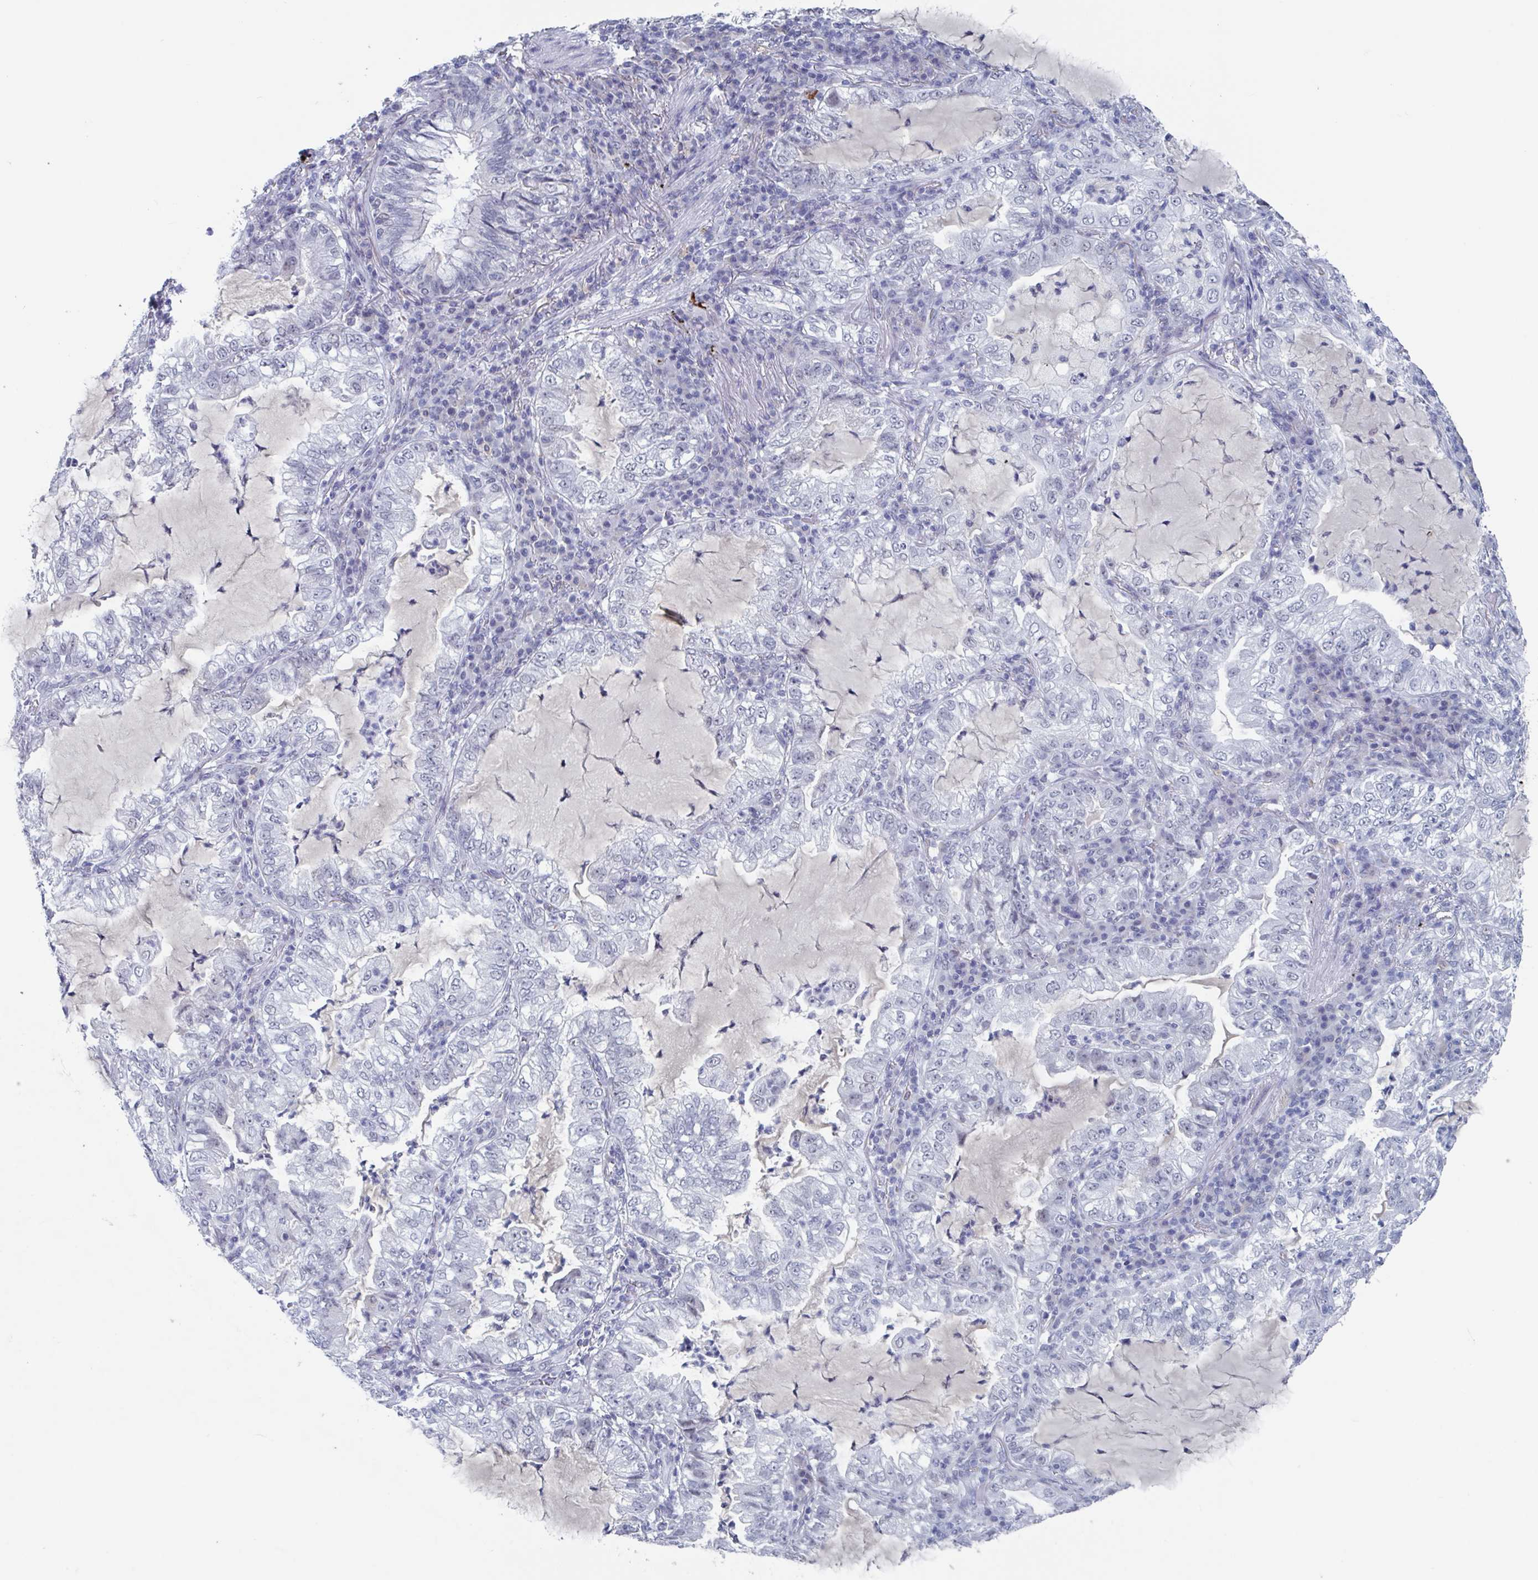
{"staining": {"intensity": "negative", "quantity": "none", "location": "none"}, "tissue": "lung cancer", "cell_type": "Tumor cells", "image_type": "cancer", "snomed": [{"axis": "morphology", "description": "Adenocarcinoma, NOS"}, {"axis": "topography", "description": "Lung"}], "caption": "Immunohistochemistry of human lung cancer (adenocarcinoma) demonstrates no expression in tumor cells.", "gene": "KDM4D", "patient": {"sex": "female", "age": 73}}